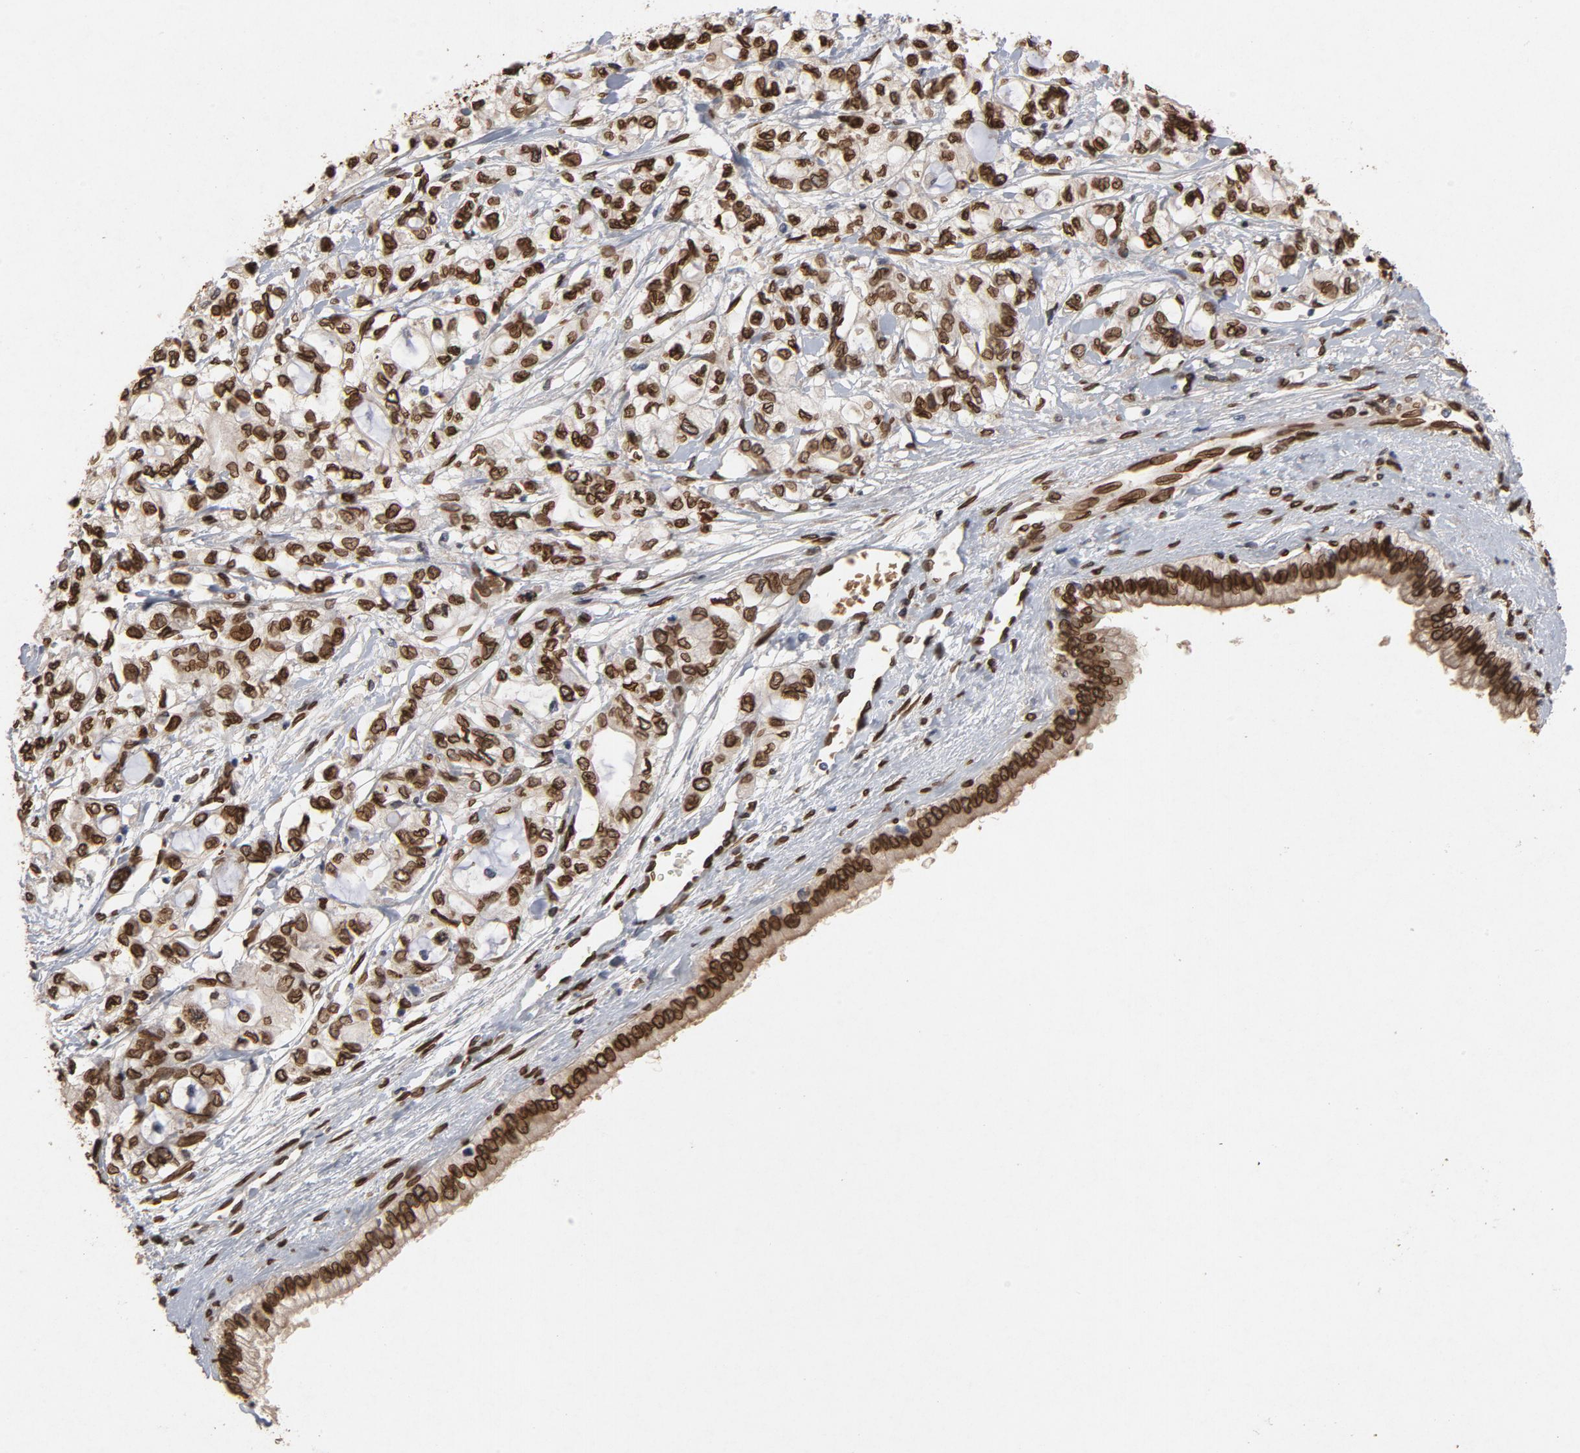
{"staining": {"intensity": "strong", "quantity": ">75%", "location": "cytoplasmic/membranous,nuclear"}, "tissue": "pancreatic cancer", "cell_type": "Tumor cells", "image_type": "cancer", "snomed": [{"axis": "morphology", "description": "Adenocarcinoma, NOS"}, {"axis": "topography", "description": "Pancreas"}], "caption": "A brown stain shows strong cytoplasmic/membranous and nuclear expression of a protein in adenocarcinoma (pancreatic) tumor cells.", "gene": "LMNA", "patient": {"sex": "male", "age": 79}}